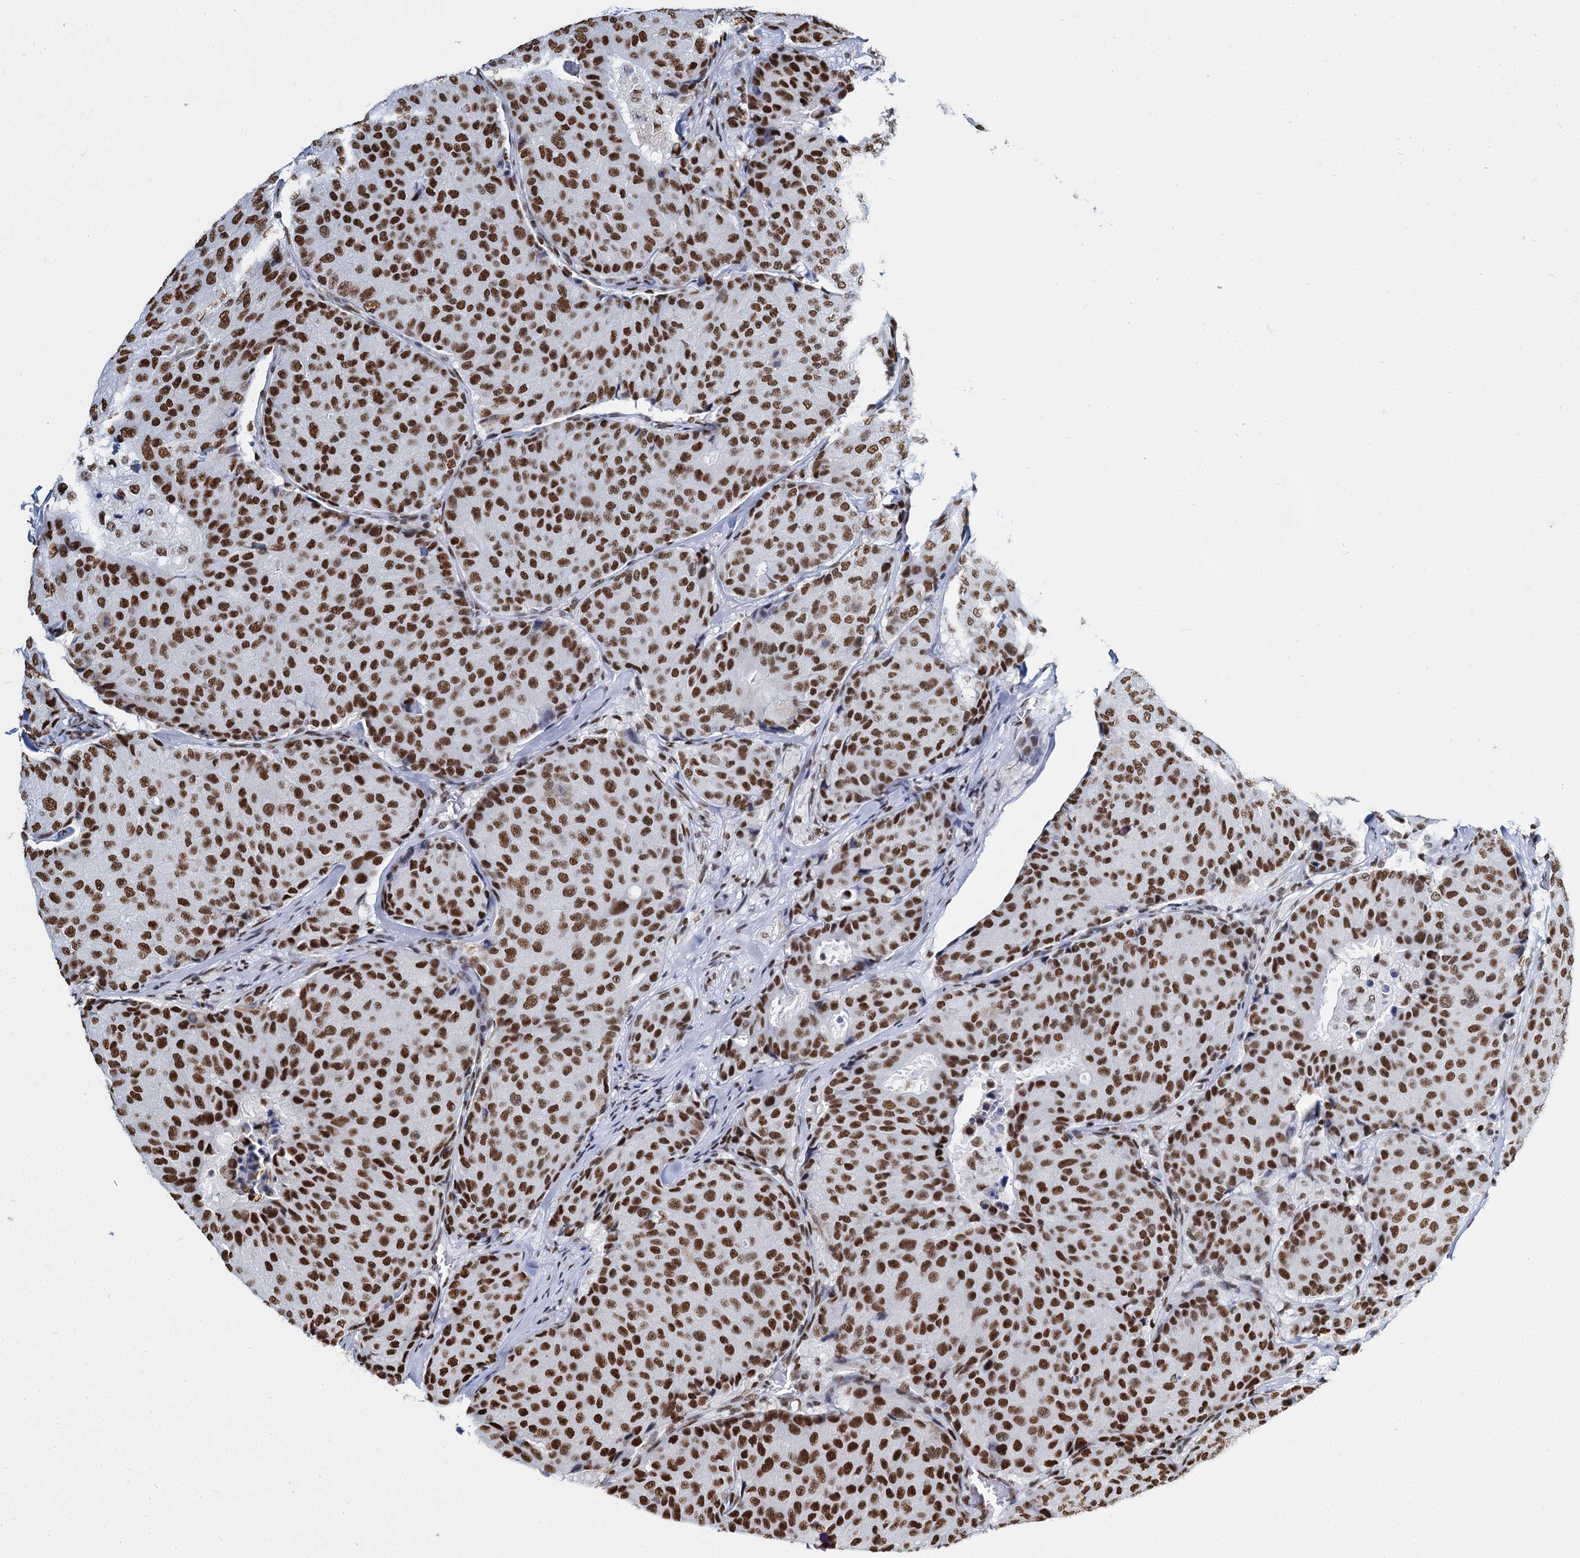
{"staining": {"intensity": "strong", "quantity": ">75%", "location": "nuclear"}, "tissue": "breast cancer", "cell_type": "Tumor cells", "image_type": "cancer", "snomed": [{"axis": "morphology", "description": "Duct carcinoma"}, {"axis": "topography", "description": "Breast"}], "caption": "Immunohistochemical staining of human intraductal carcinoma (breast) displays high levels of strong nuclear protein staining in approximately >75% of tumor cells. (Brightfield microscopy of DAB IHC at high magnification).", "gene": "DCPS", "patient": {"sex": "female", "age": 75}}